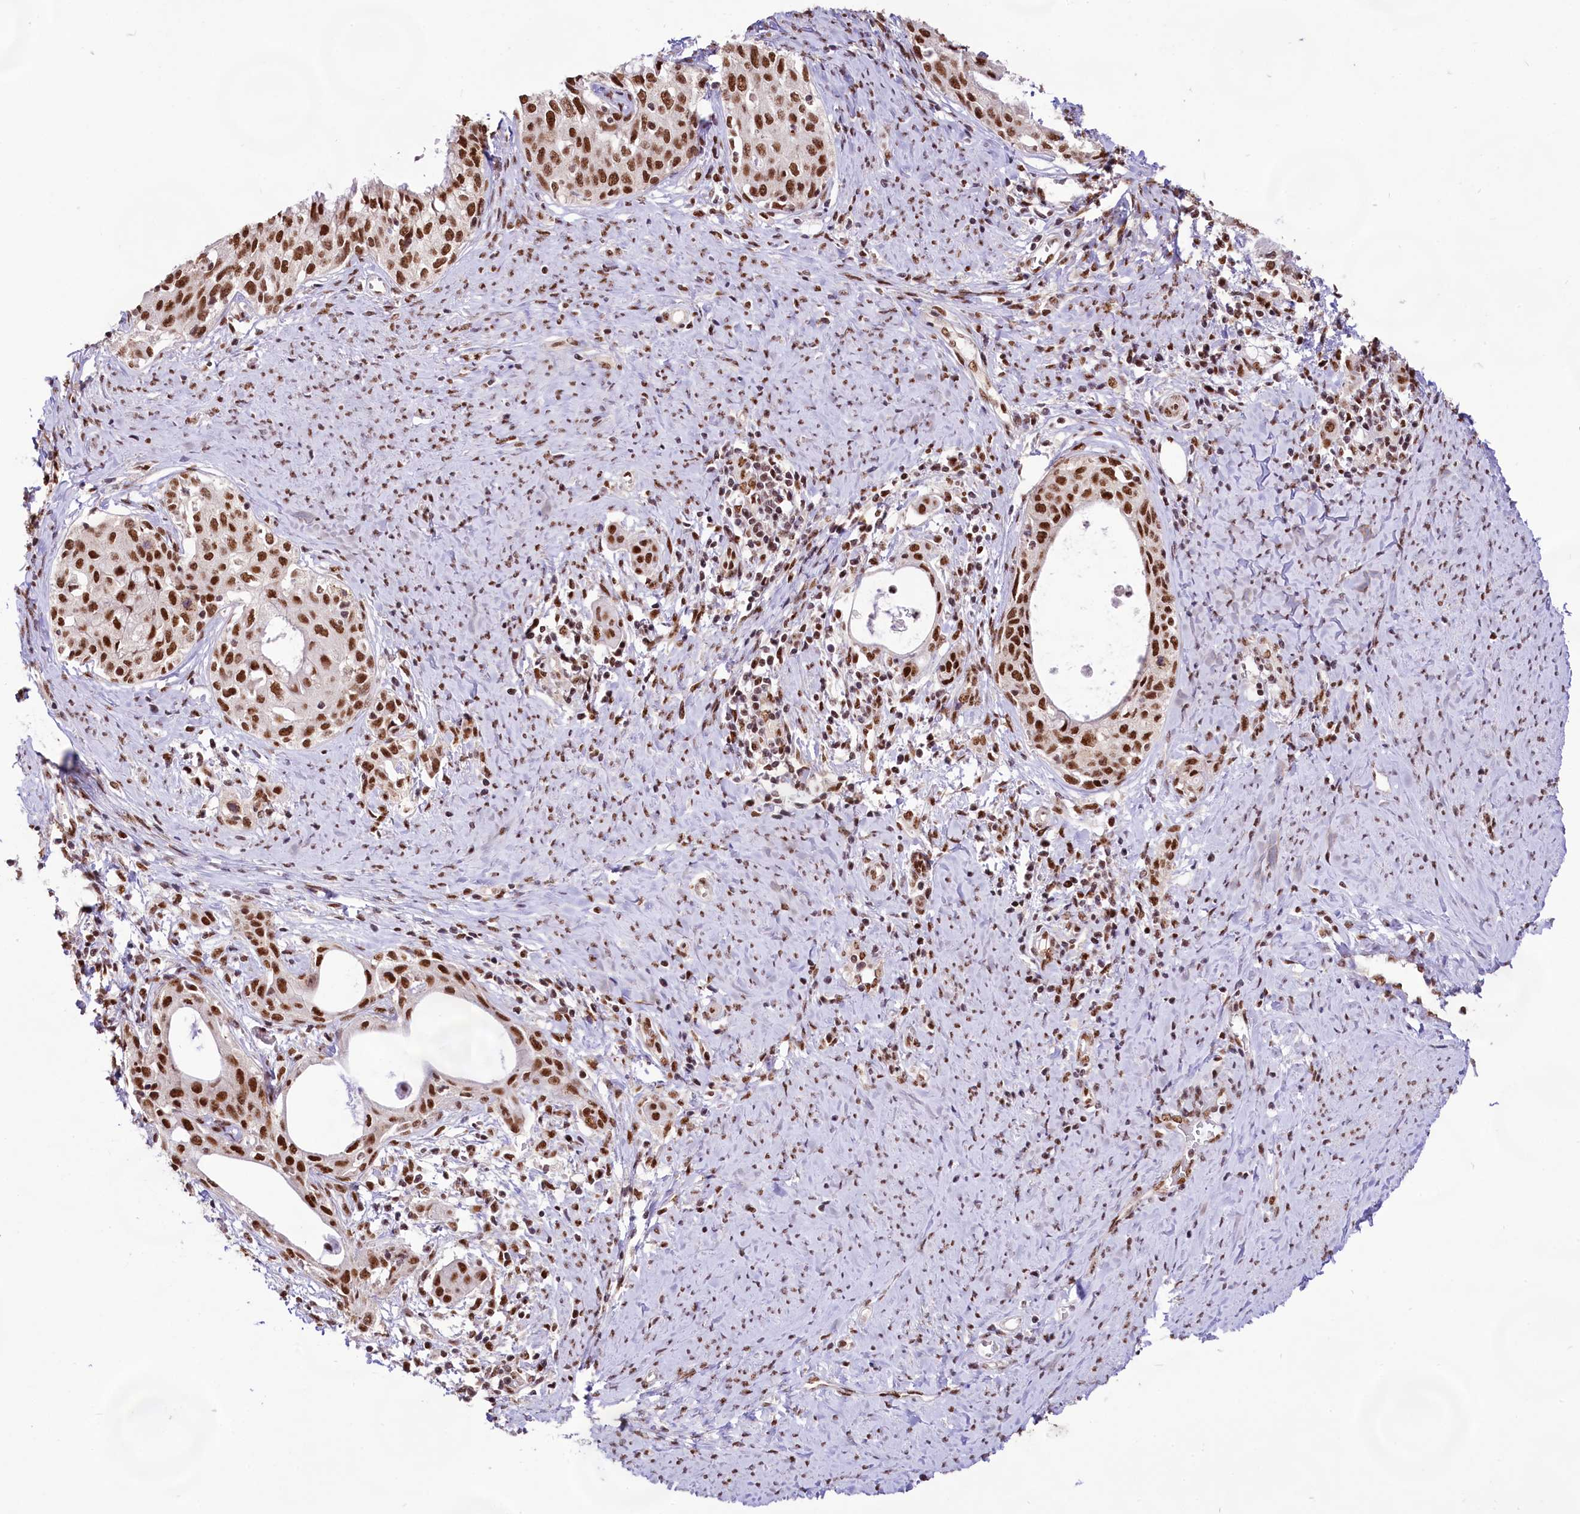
{"staining": {"intensity": "strong", "quantity": ">75%", "location": "nuclear"}, "tissue": "cervical cancer", "cell_type": "Tumor cells", "image_type": "cancer", "snomed": [{"axis": "morphology", "description": "Squamous cell carcinoma, NOS"}, {"axis": "morphology", "description": "Adenocarcinoma, NOS"}, {"axis": "topography", "description": "Cervix"}], "caption": "Immunohistochemical staining of cervical cancer (squamous cell carcinoma) shows strong nuclear protein staining in approximately >75% of tumor cells. The staining is performed using DAB (3,3'-diaminobenzidine) brown chromogen to label protein expression. The nuclei are counter-stained blue using hematoxylin.", "gene": "HIRA", "patient": {"sex": "female", "age": 52}}